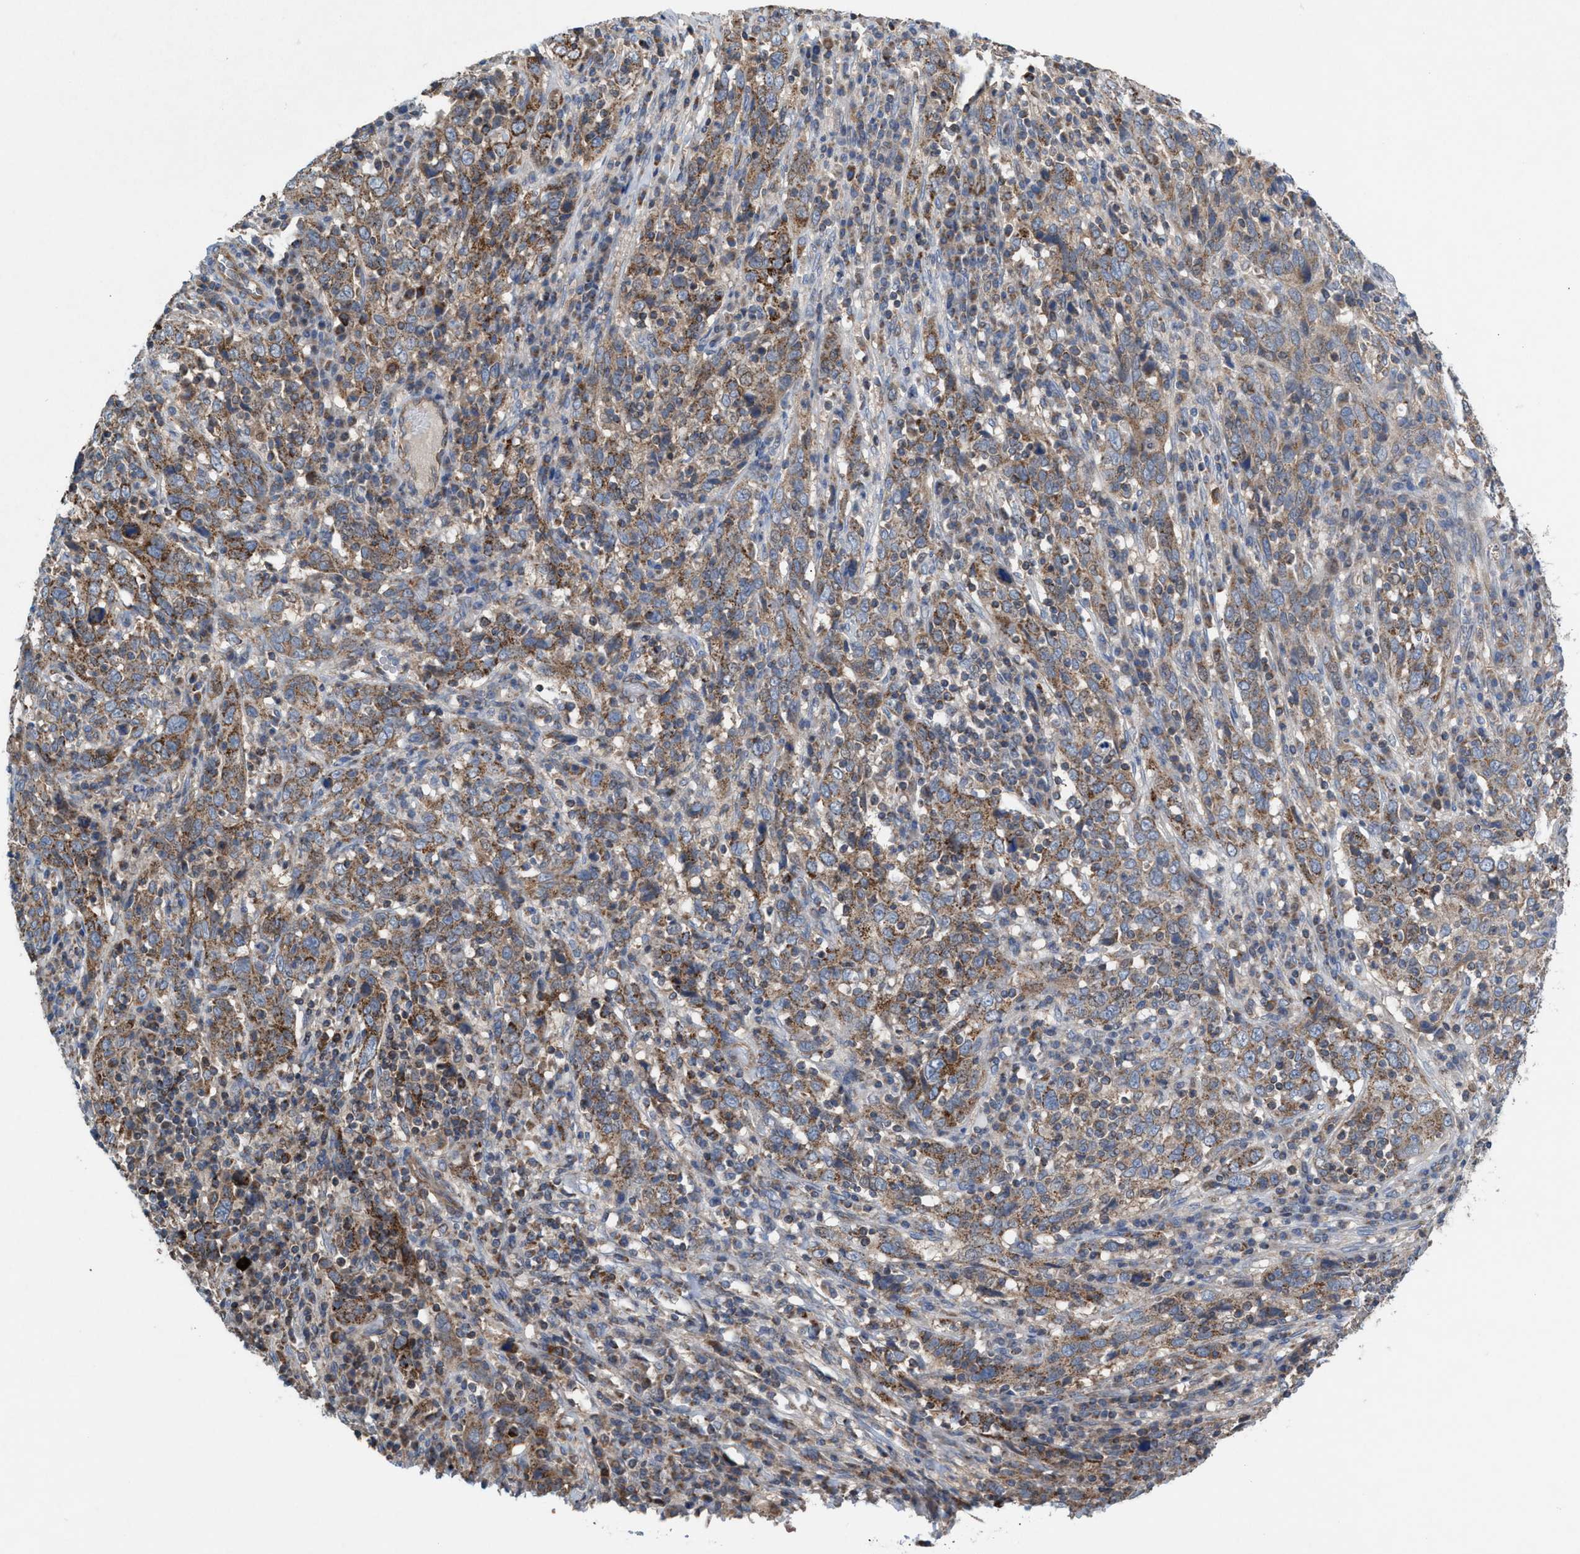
{"staining": {"intensity": "moderate", "quantity": ">75%", "location": "cytoplasmic/membranous"}, "tissue": "cervical cancer", "cell_type": "Tumor cells", "image_type": "cancer", "snomed": [{"axis": "morphology", "description": "Squamous cell carcinoma, NOS"}, {"axis": "topography", "description": "Cervix"}], "caption": "Immunohistochemical staining of human squamous cell carcinoma (cervical) demonstrates medium levels of moderate cytoplasmic/membranous protein staining in about >75% of tumor cells. (DAB (3,3'-diaminobenzidine) IHC with brightfield microscopy, high magnification).", "gene": "MRM1", "patient": {"sex": "female", "age": 46}}